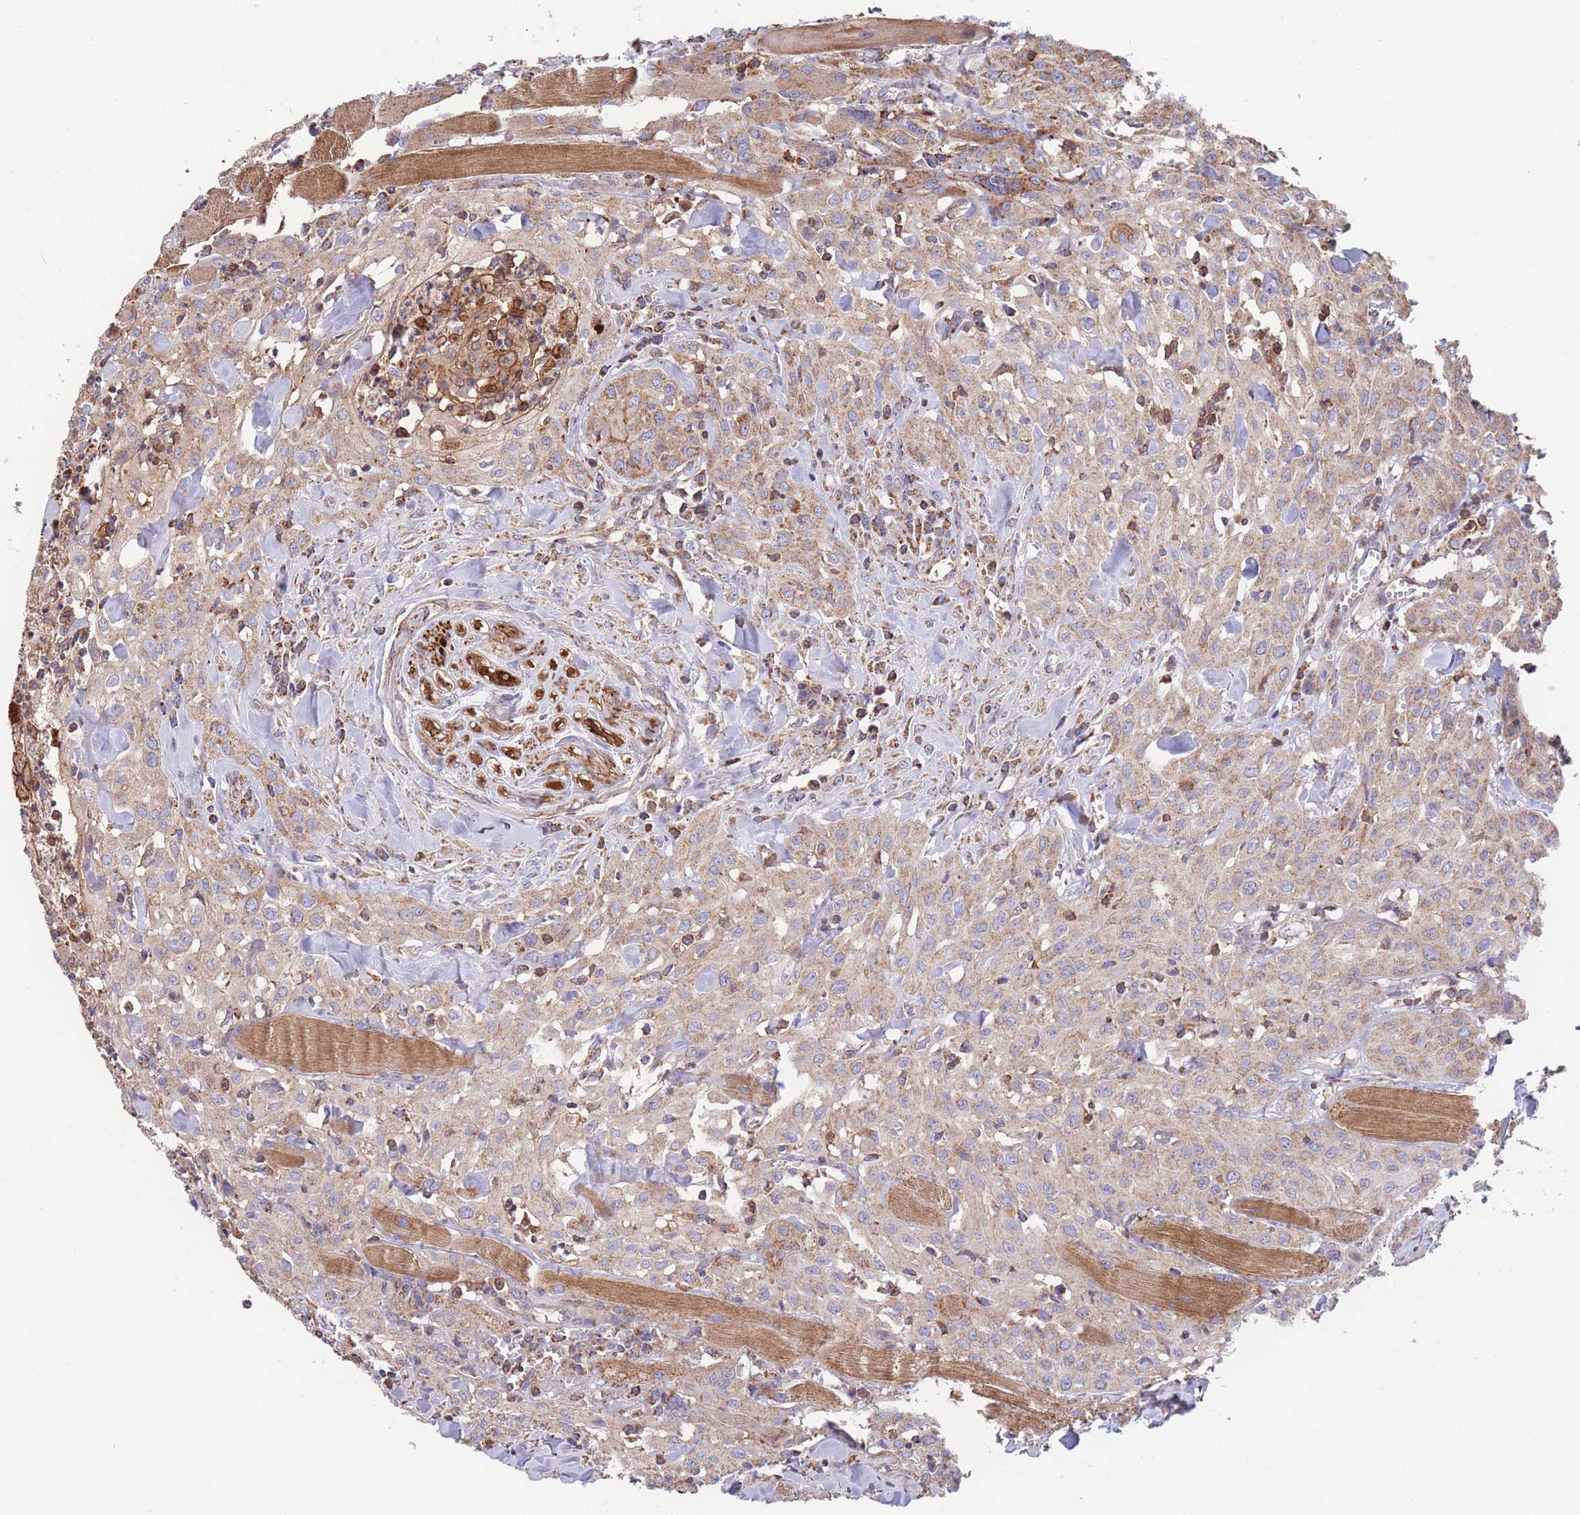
{"staining": {"intensity": "moderate", "quantity": ">75%", "location": "cytoplasmic/membranous"}, "tissue": "head and neck cancer", "cell_type": "Tumor cells", "image_type": "cancer", "snomed": [{"axis": "morphology", "description": "Squamous cell carcinoma, NOS"}, {"axis": "topography", "description": "Oral tissue"}, {"axis": "topography", "description": "Head-Neck"}], "caption": "This histopathology image reveals squamous cell carcinoma (head and neck) stained with immunohistochemistry (IHC) to label a protein in brown. The cytoplasmic/membranous of tumor cells show moderate positivity for the protein. Nuclei are counter-stained blue.", "gene": "FKBP8", "patient": {"sex": "female", "age": 70}}